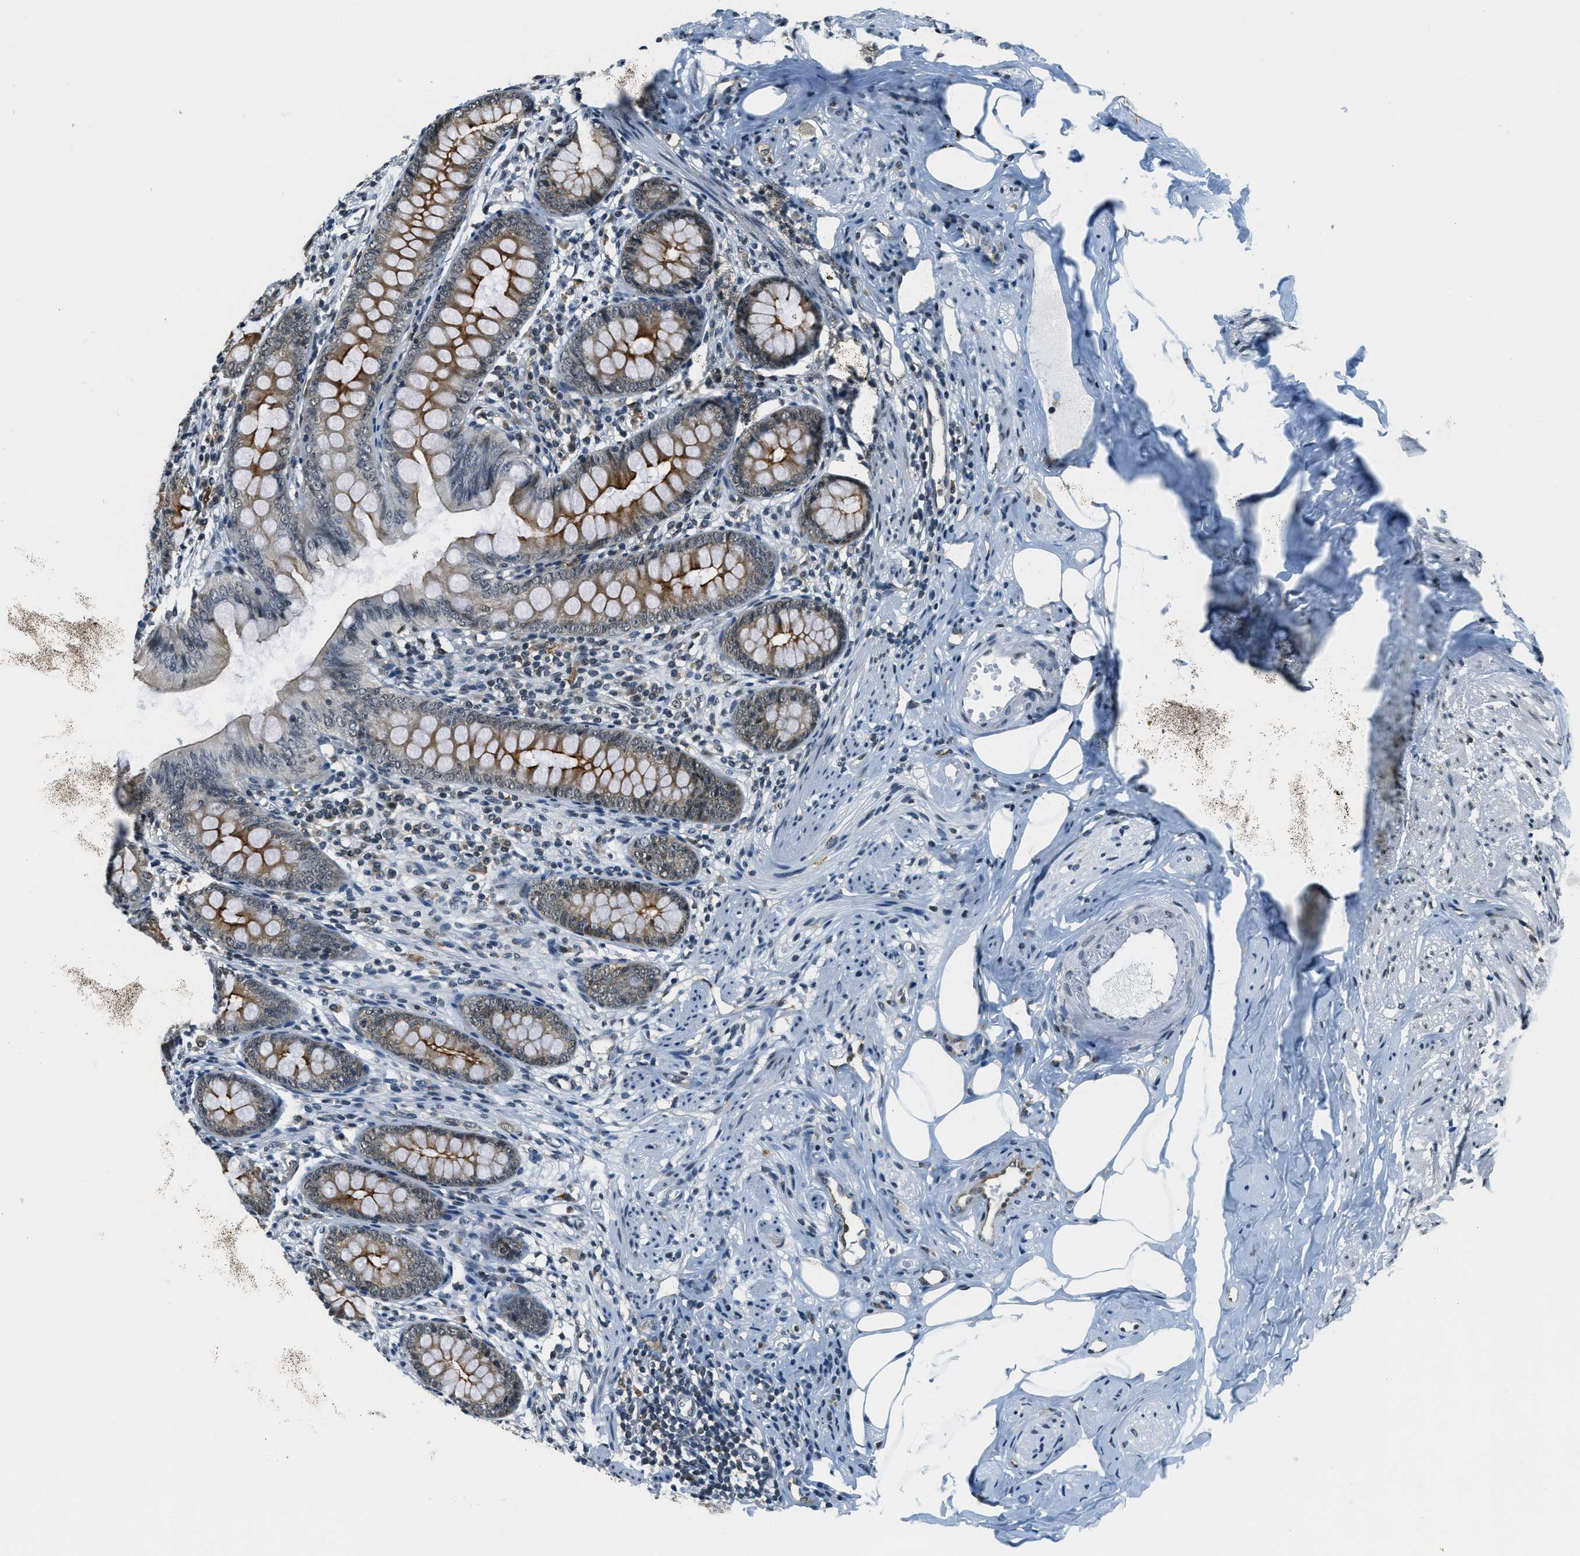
{"staining": {"intensity": "strong", "quantity": "25%-75%", "location": "cytoplasmic/membranous"}, "tissue": "appendix", "cell_type": "Glandular cells", "image_type": "normal", "snomed": [{"axis": "morphology", "description": "Normal tissue, NOS"}, {"axis": "topography", "description": "Appendix"}], "caption": "Benign appendix was stained to show a protein in brown. There is high levels of strong cytoplasmic/membranous positivity in about 25%-75% of glandular cells.", "gene": "RAB11FIP1", "patient": {"sex": "female", "age": 77}}